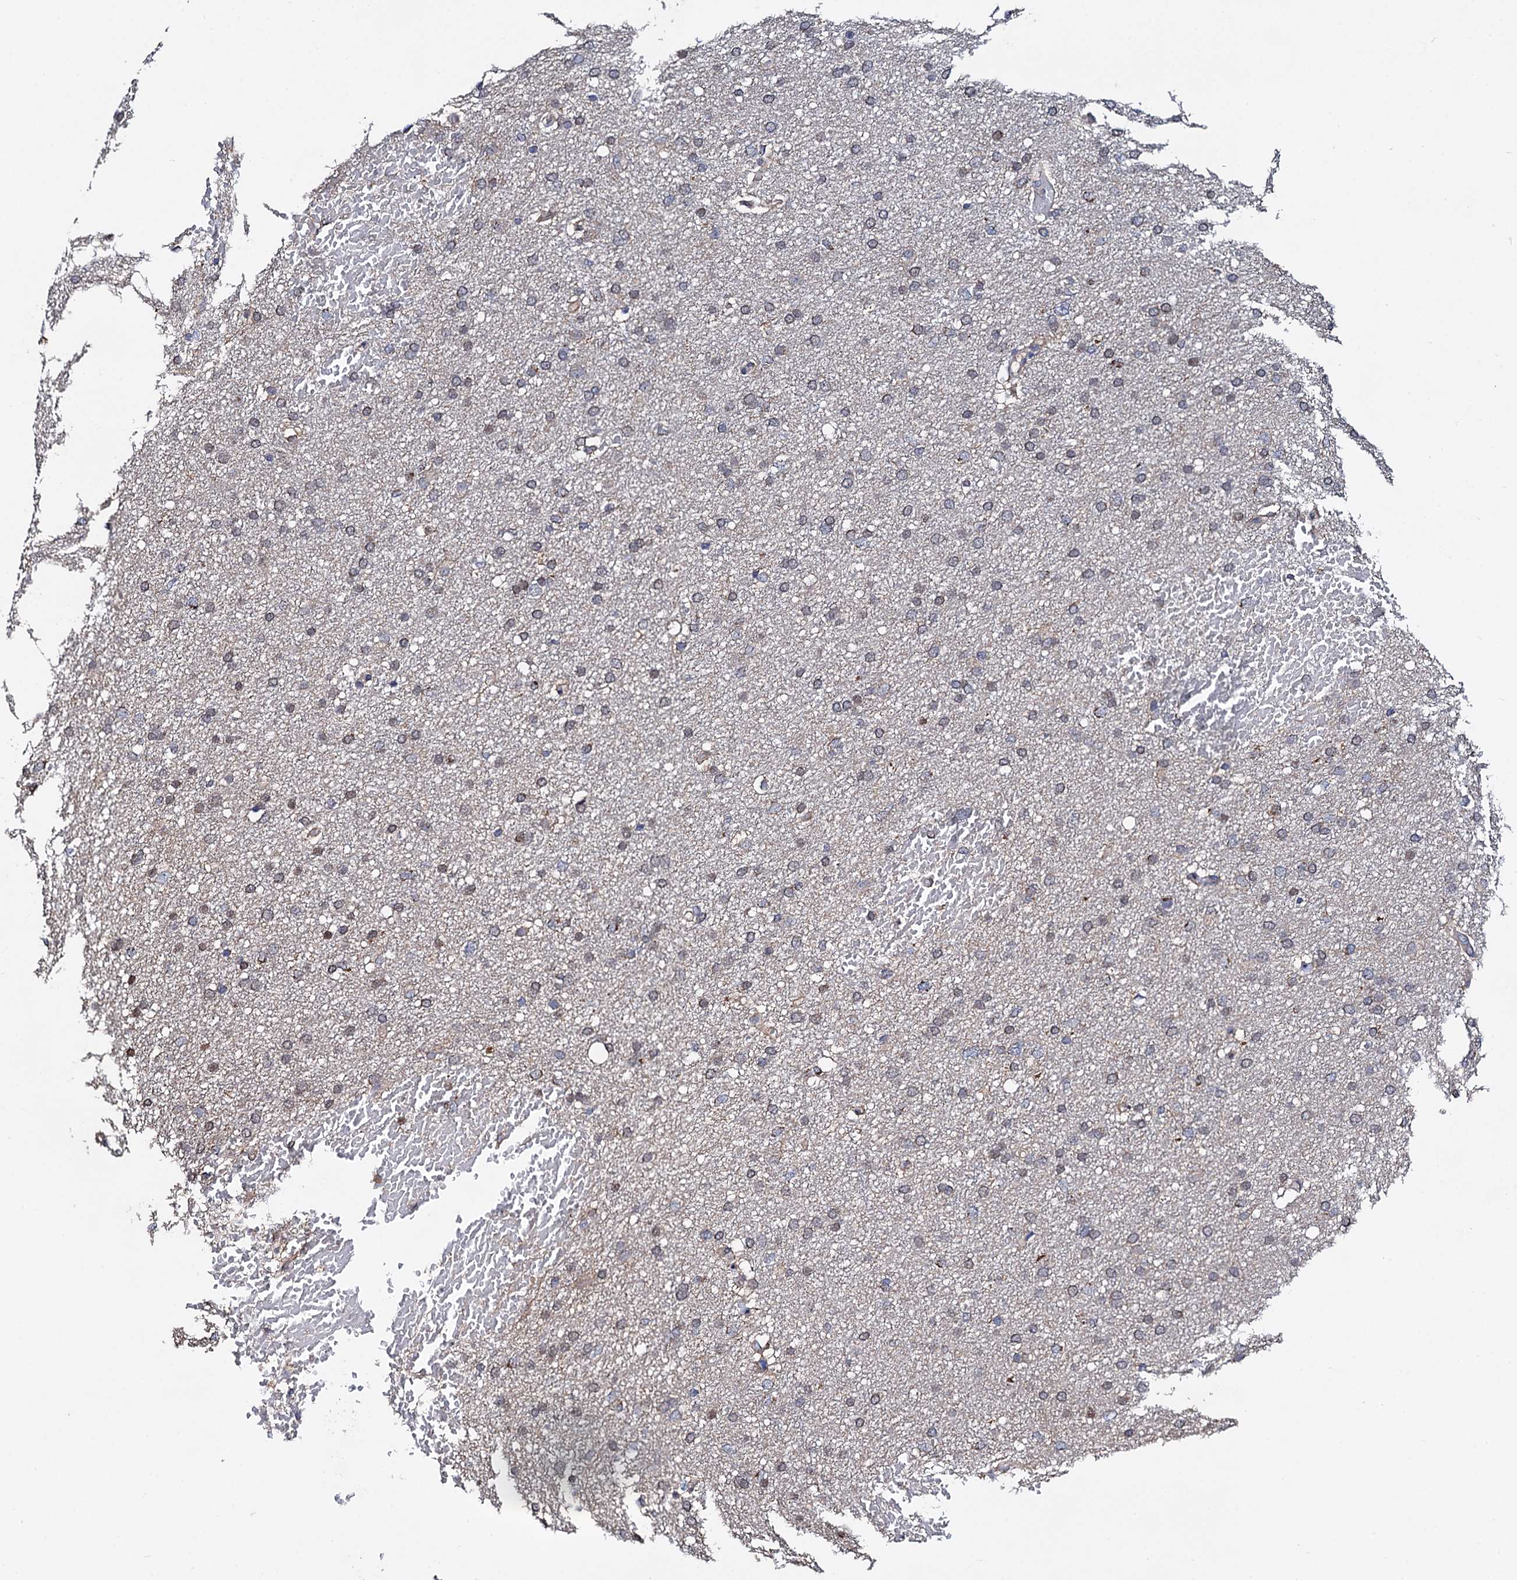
{"staining": {"intensity": "weak", "quantity": "25%-75%", "location": "cytoplasmic/membranous"}, "tissue": "glioma", "cell_type": "Tumor cells", "image_type": "cancer", "snomed": [{"axis": "morphology", "description": "Glioma, malignant, High grade"}, {"axis": "topography", "description": "Cerebral cortex"}], "caption": "IHC photomicrograph of neoplastic tissue: glioma stained using immunohistochemistry (IHC) exhibits low levels of weak protein expression localized specifically in the cytoplasmic/membranous of tumor cells, appearing as a cytoplasmic/membranous brown color.", "gene": "PTCD3", "patient": {"sex": "female", "age": 36}}